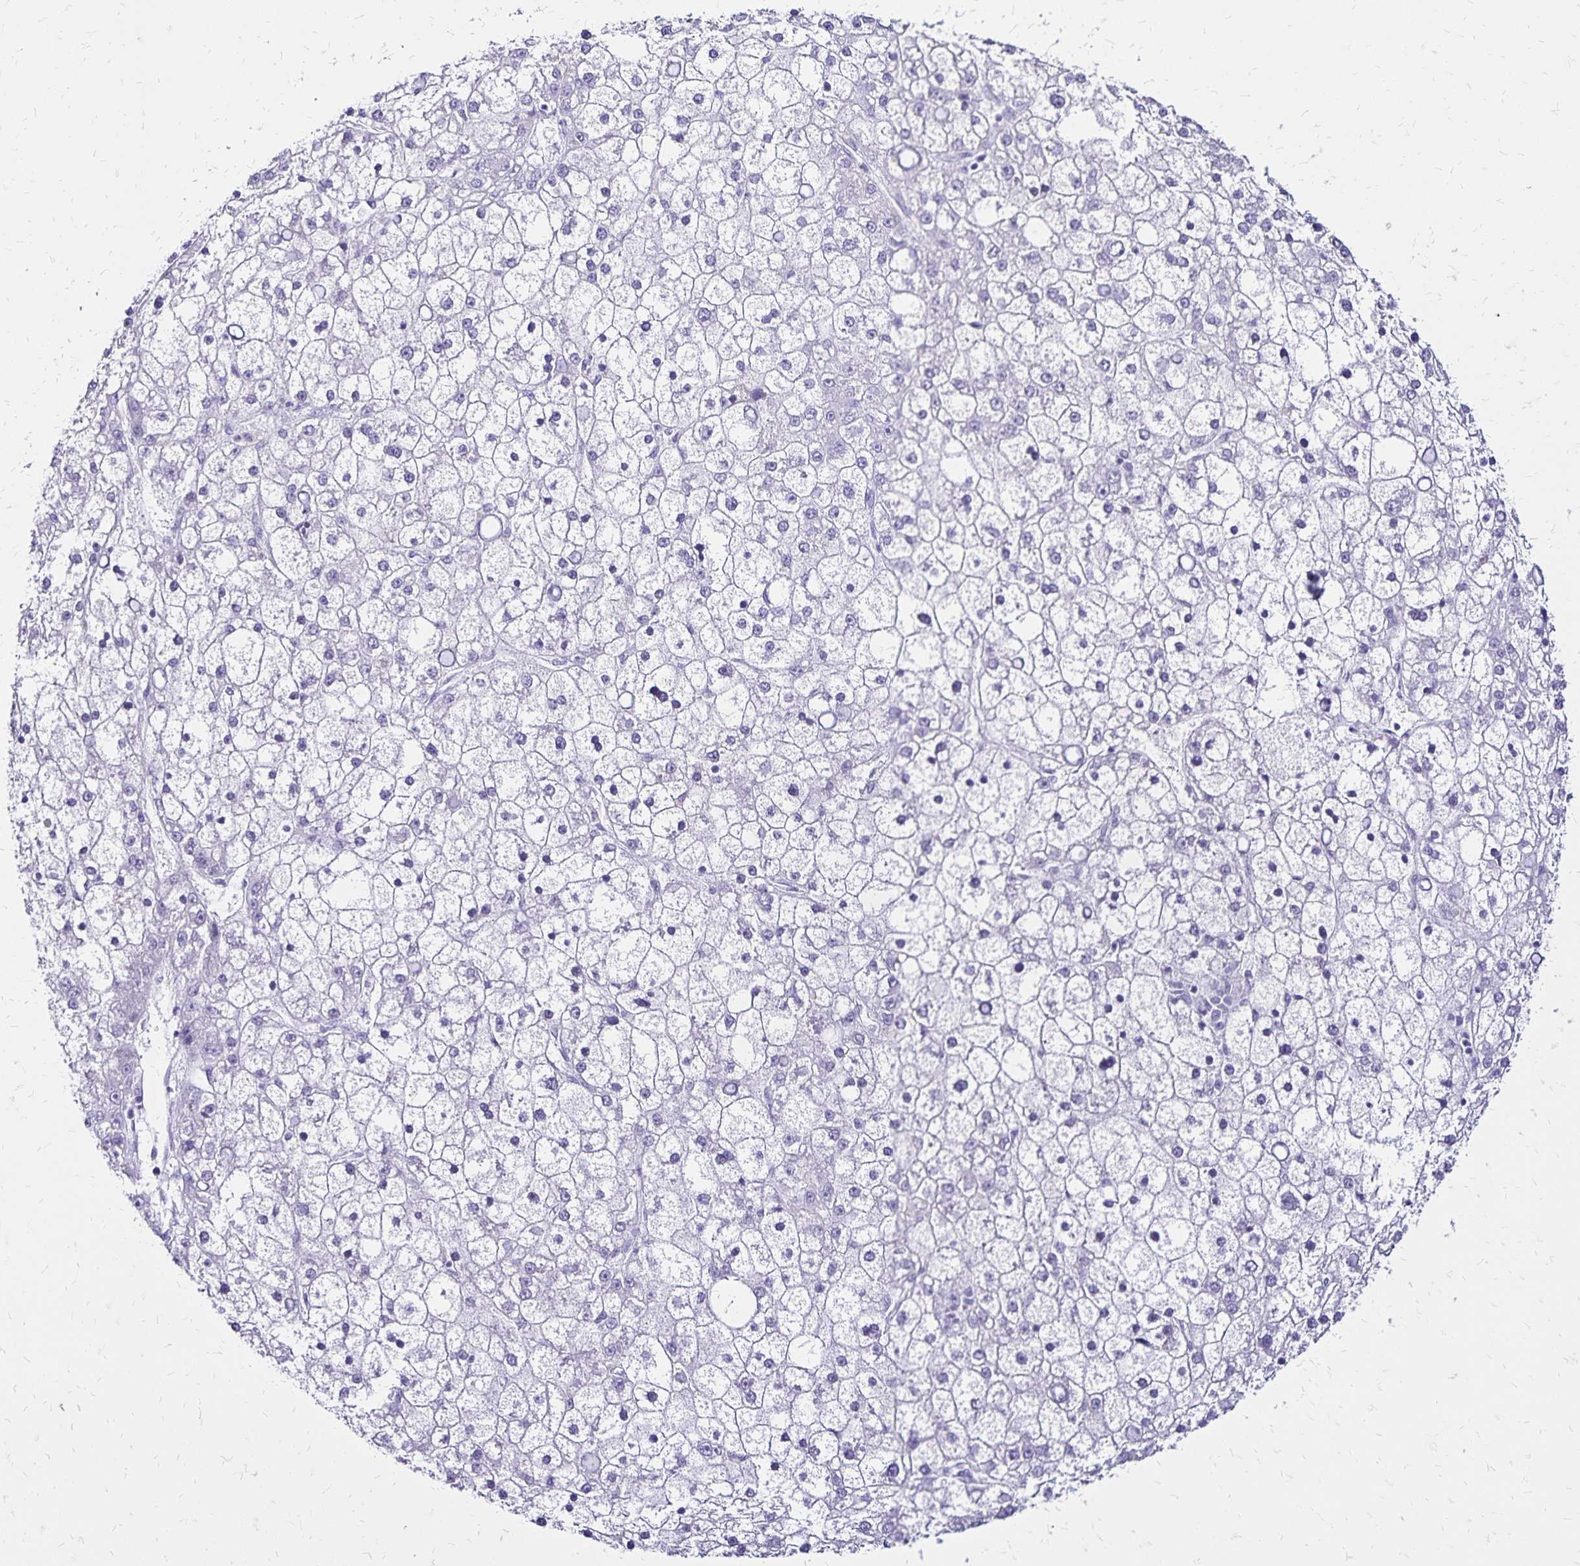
{"staining": {"intensity": "negative", "quantity": "none", "location": "none"}, "tissue": "liver cancer", "cell_type": "Tumor cells", "image_type": "cancer", "snomed": [{"axis": "morphology", "description": "Carcinoma, Hepatocellular, NOS"}, {"axis": "topography", "description": "Liver"}], "caption": "The histopathology image exhibits no staining of tumor cells in hepatocellular carcinoma (liver).", "gene": "LIN28B", "patient": {"sex": "male", "age": 67}}